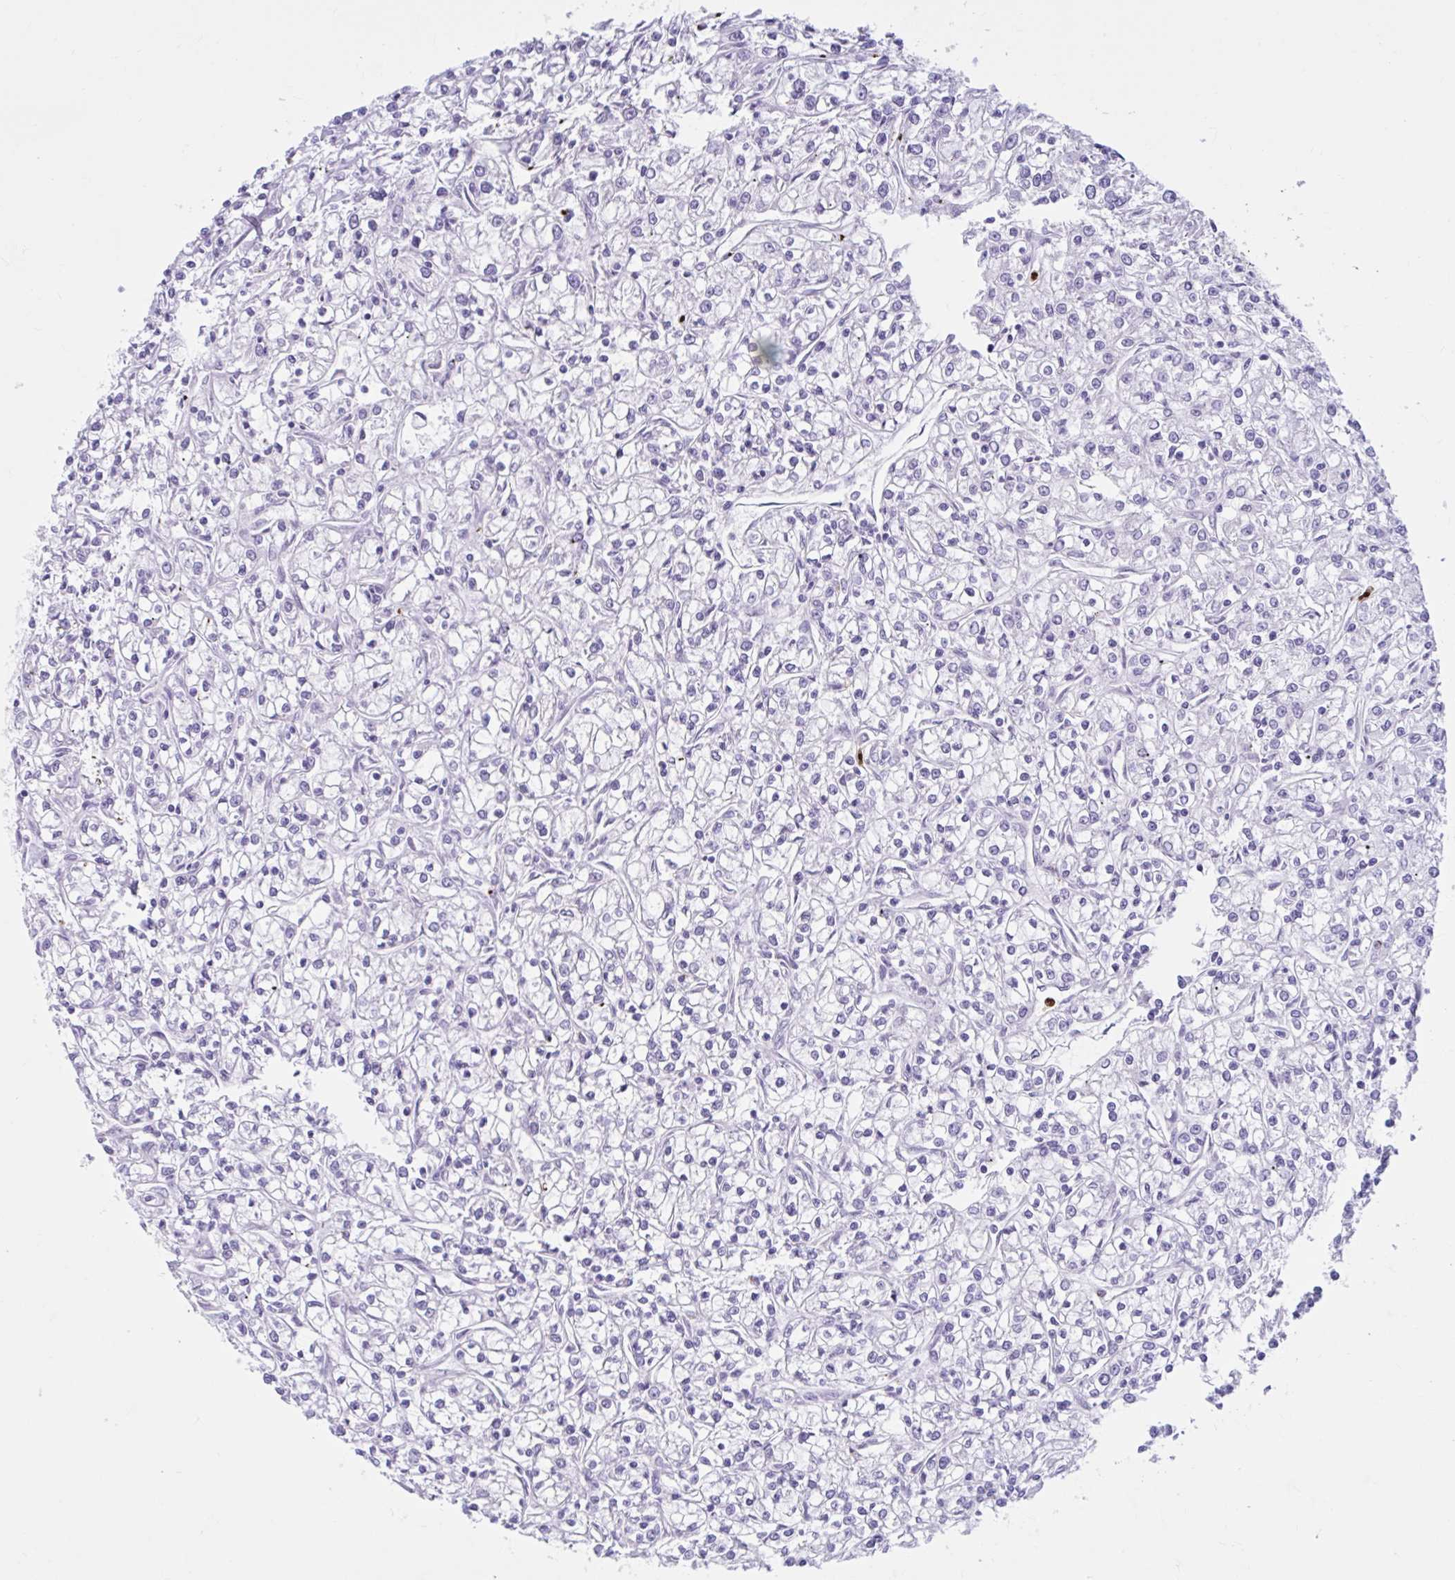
{"staining": {"intensity": "negative", "quantity": "none", "location": "none"}, "tissue": "renal cancer", "cell_type": "Tumor cells", "image_type": "cancer", "snomed": [{"axis": "morphology", "description": "Adenocarcinoma, NOS"}, {"axis": "topography", "description": "Kidney"}], "caption": "The histopathology image demonstrates no staining of tumor cells in renal cancer. (Stains: DAB immunohistochemistry (IHC) with hematoxylin counter stain, Microscopy: brightfield microscopy at high magnification).", "gene": "CEP120", "patient": {"sex": "female", "age": 59}}